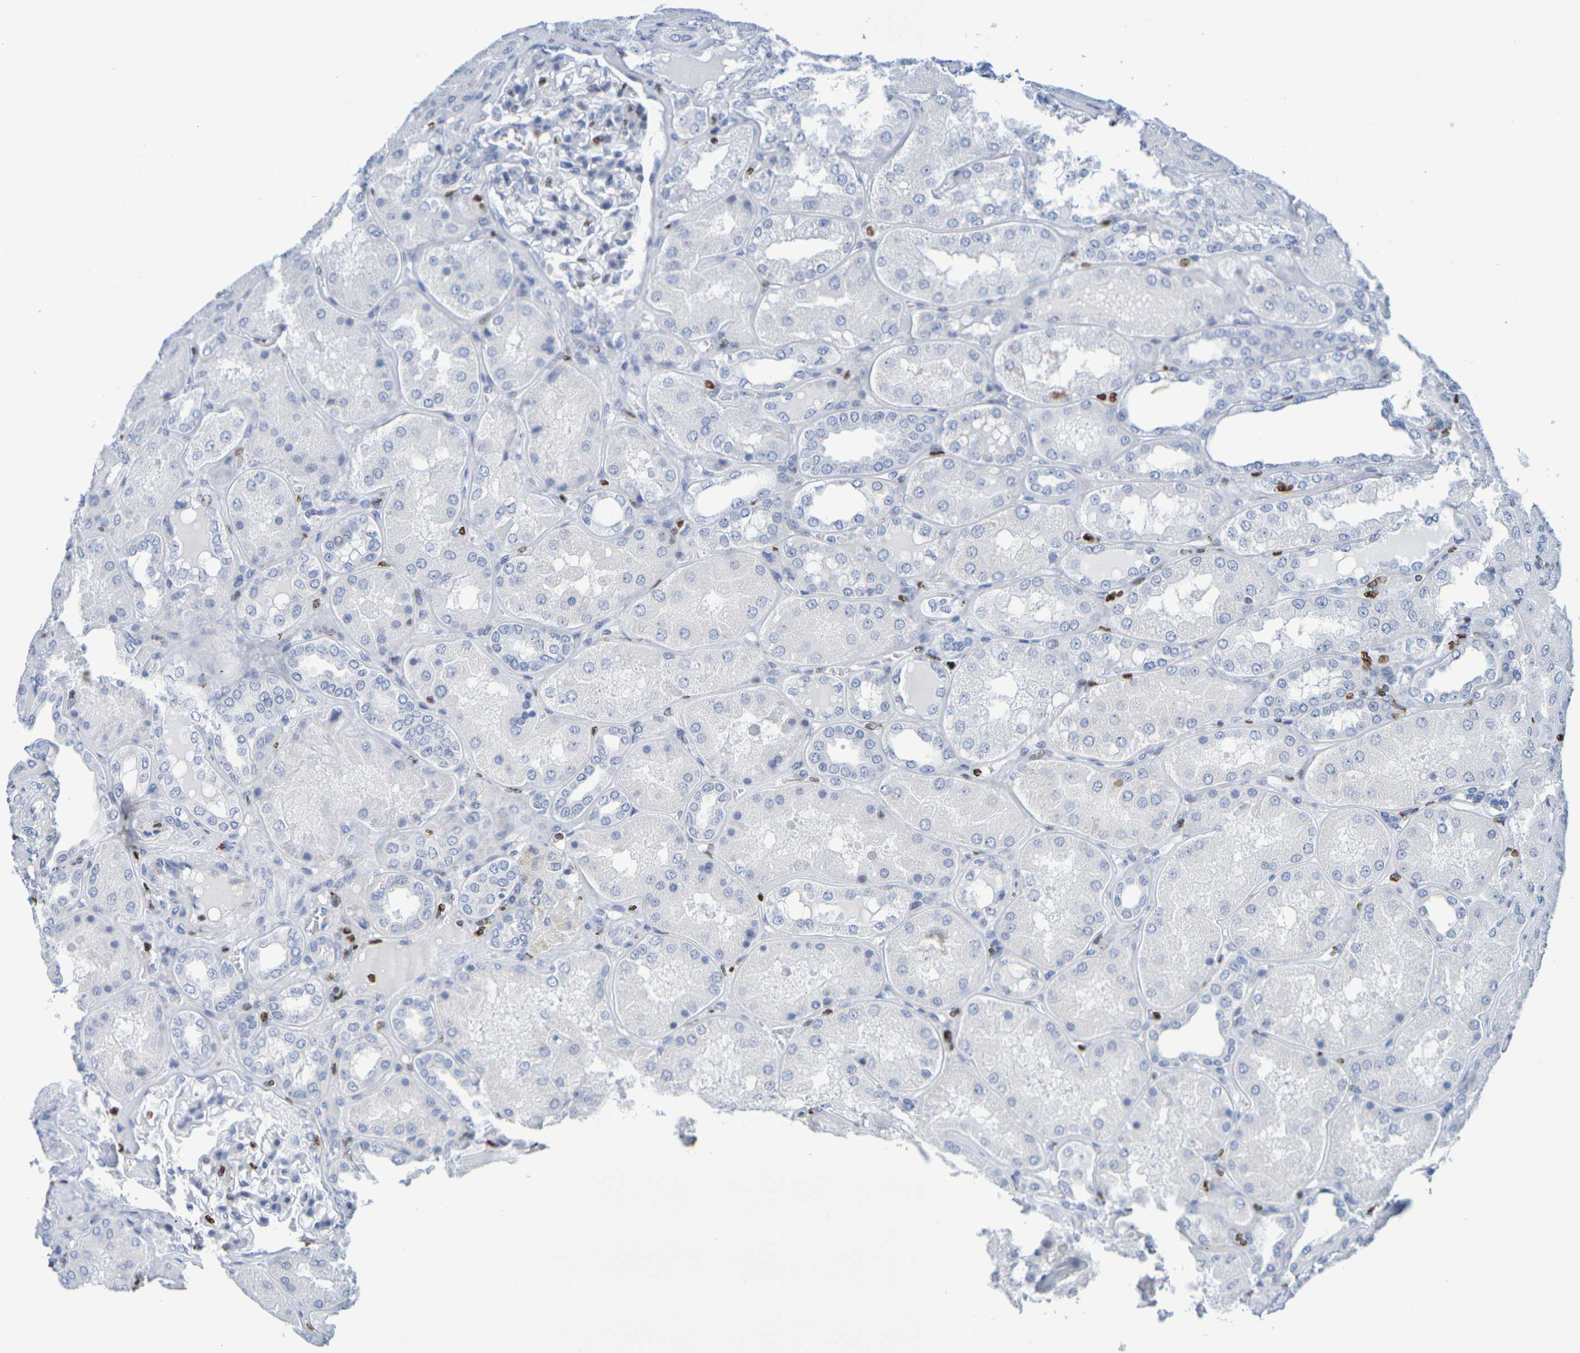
{"staining": {"intensity": "strong", "quantity": "<25%", "location": "nuclear"}, "tissue": "kidney", "cell_type": "Cells in glomeruli", "image_type": "normal", "snomed": [{"axis": "morphology", "description": "Normal tissue, NOS"}, {"axis": "topography", "description": "Kidney"}], "caption": "Immunohistochemistry (IHC) histopathology image of unremarkable kidney: human kidney stained using immunohistochemistry shows medium levels of strong protein expression localized specifically in the nuclear of cells in glomeruli, appearing as a nuclear brown color.", "gene": "H1", "patient": {"sex": "female", "age": 56}}